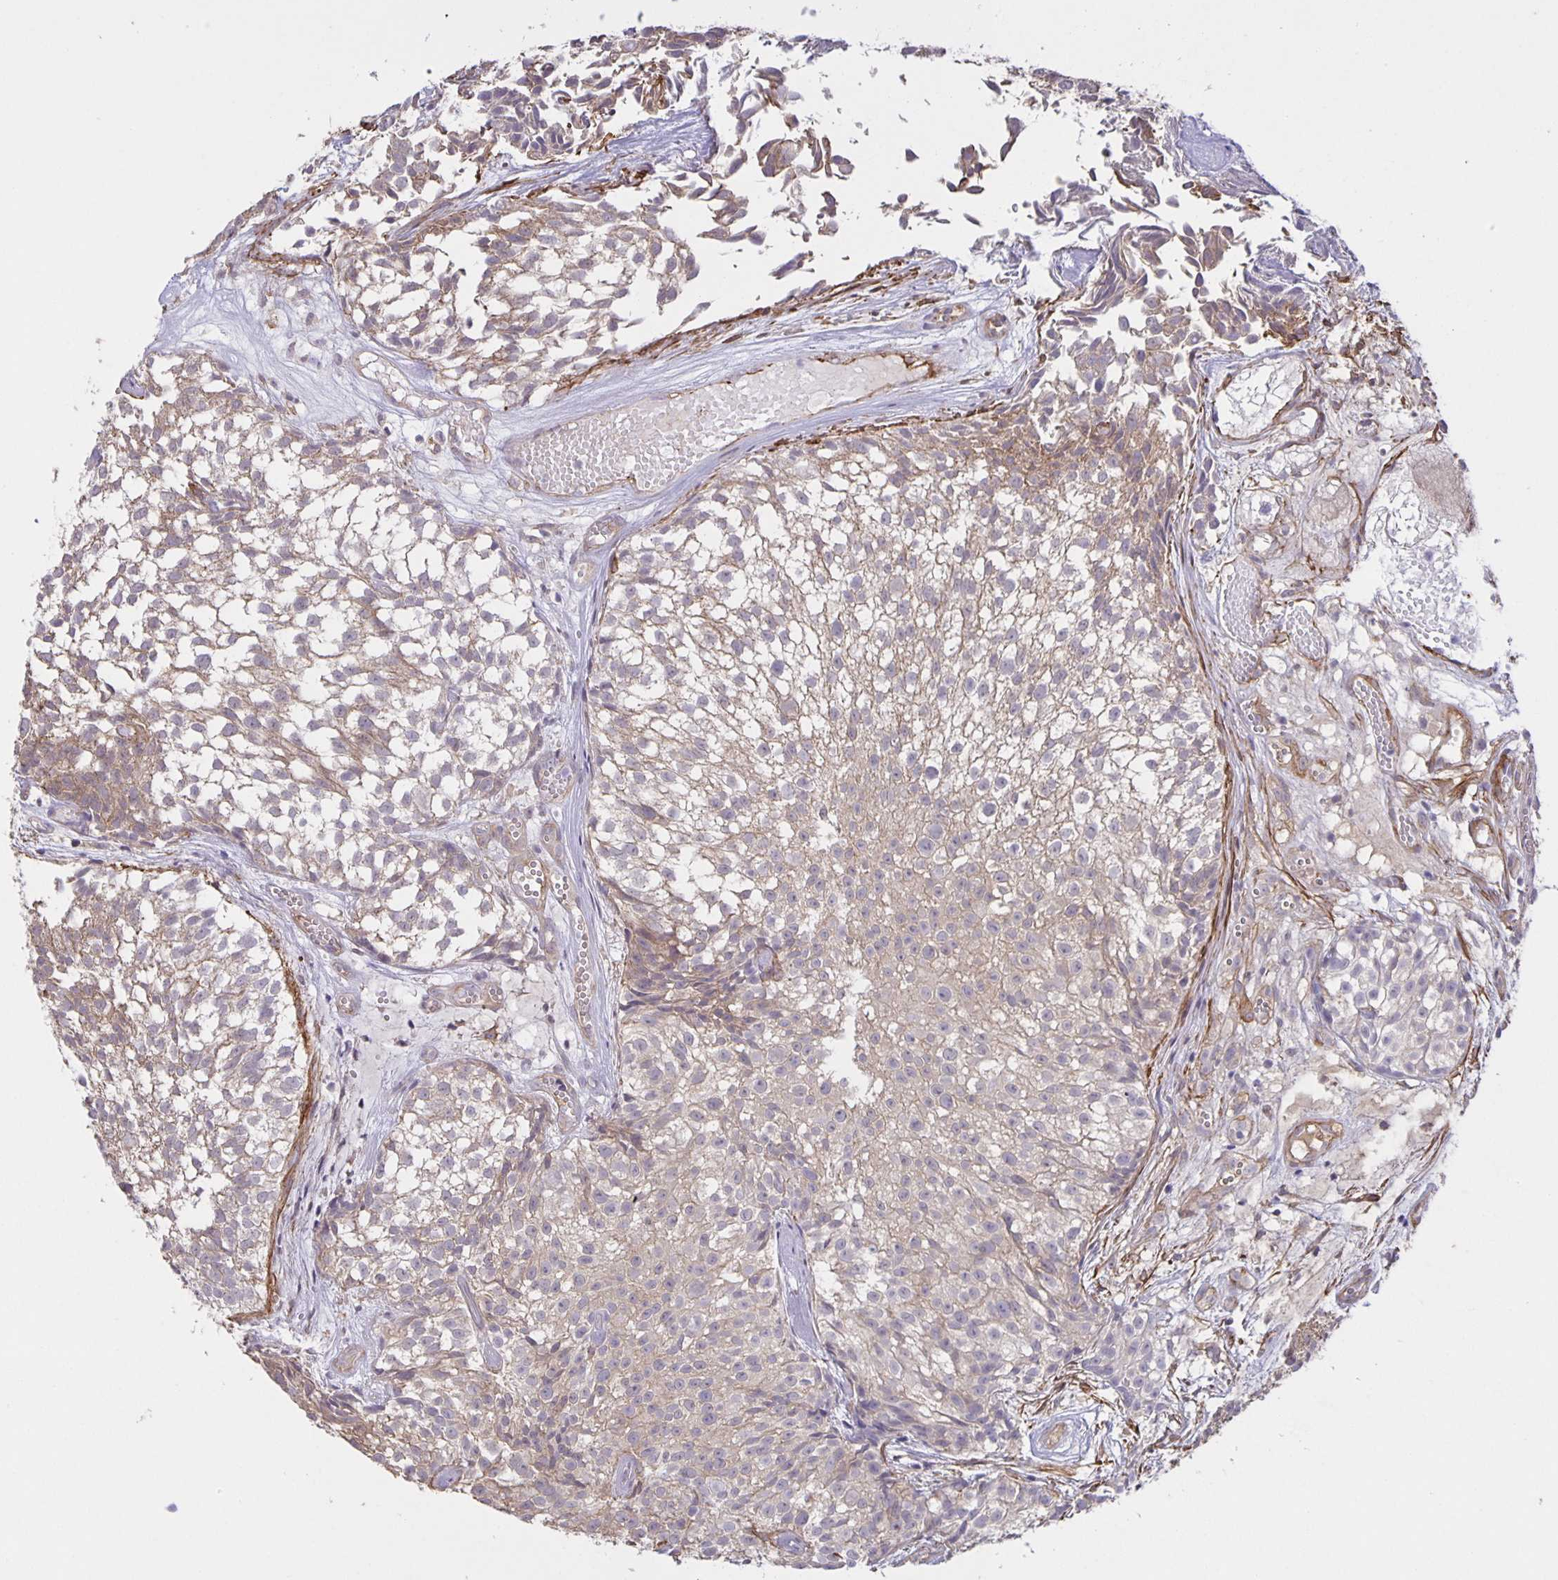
{"staining": {"intensity": "weak", "quantity": "25%-75%", "location": "cytoplasmic/membranous"}, "tissue": "urothelial cancer", "cell_type": "Tumor cells", "image_type": "cancer", "snomed": [{"axis": "morphology", "description": "Urothelial carcinoma, Low grade"}, {"axis": "topography", "description": "Urinary bladder"}], "caption": "Immunohistochemistry of urothelial carcinoma (low-grade) displays low levels of weak cytoplasmic/membranous expression in approximately 25%-75% of tumor cells.", "gene": "SRCIN1", "patient": {"sex": "male", "age": 70}}